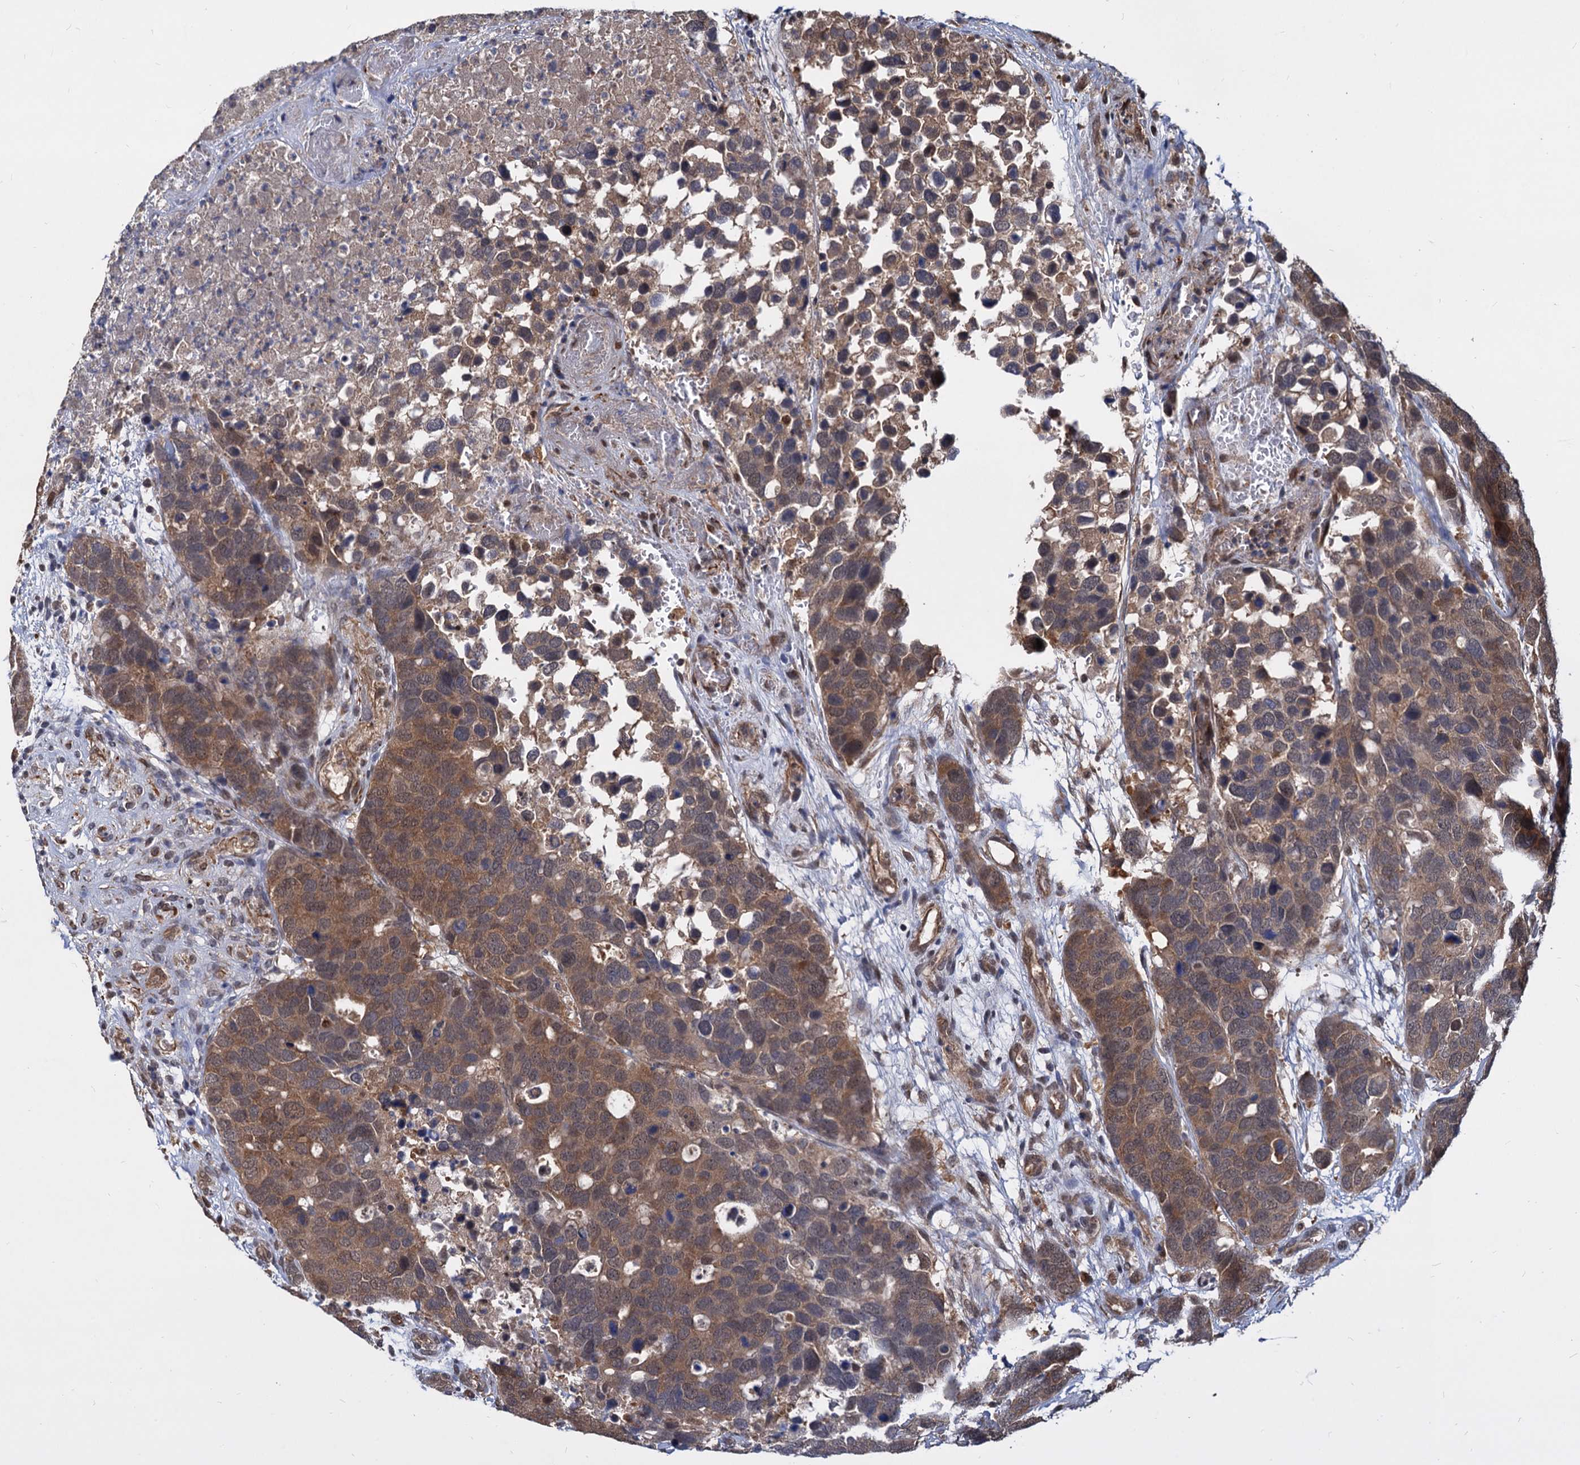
{"staining": {"intensity": "moderate", "quantity": ">75%", "location": "cytoplasmic/membranous"}, "tissue": "breast cancer", "cell_type": "Tumor cells", "image_type": "cancer", "snomed": [{"axis": "morphology", "description": "Duct carcinoma"}, {"axis": "topography", "description": "Breast"}], "caption": "Immunohistochemical staining of breast infiltrating ductal carcinoma displays medium levels of moderate cytoplasmic/membranous protein expression in about >75% of tumor cells.", "gene": "PSMD4", "patient": {"sex": "female", "age": 83}}